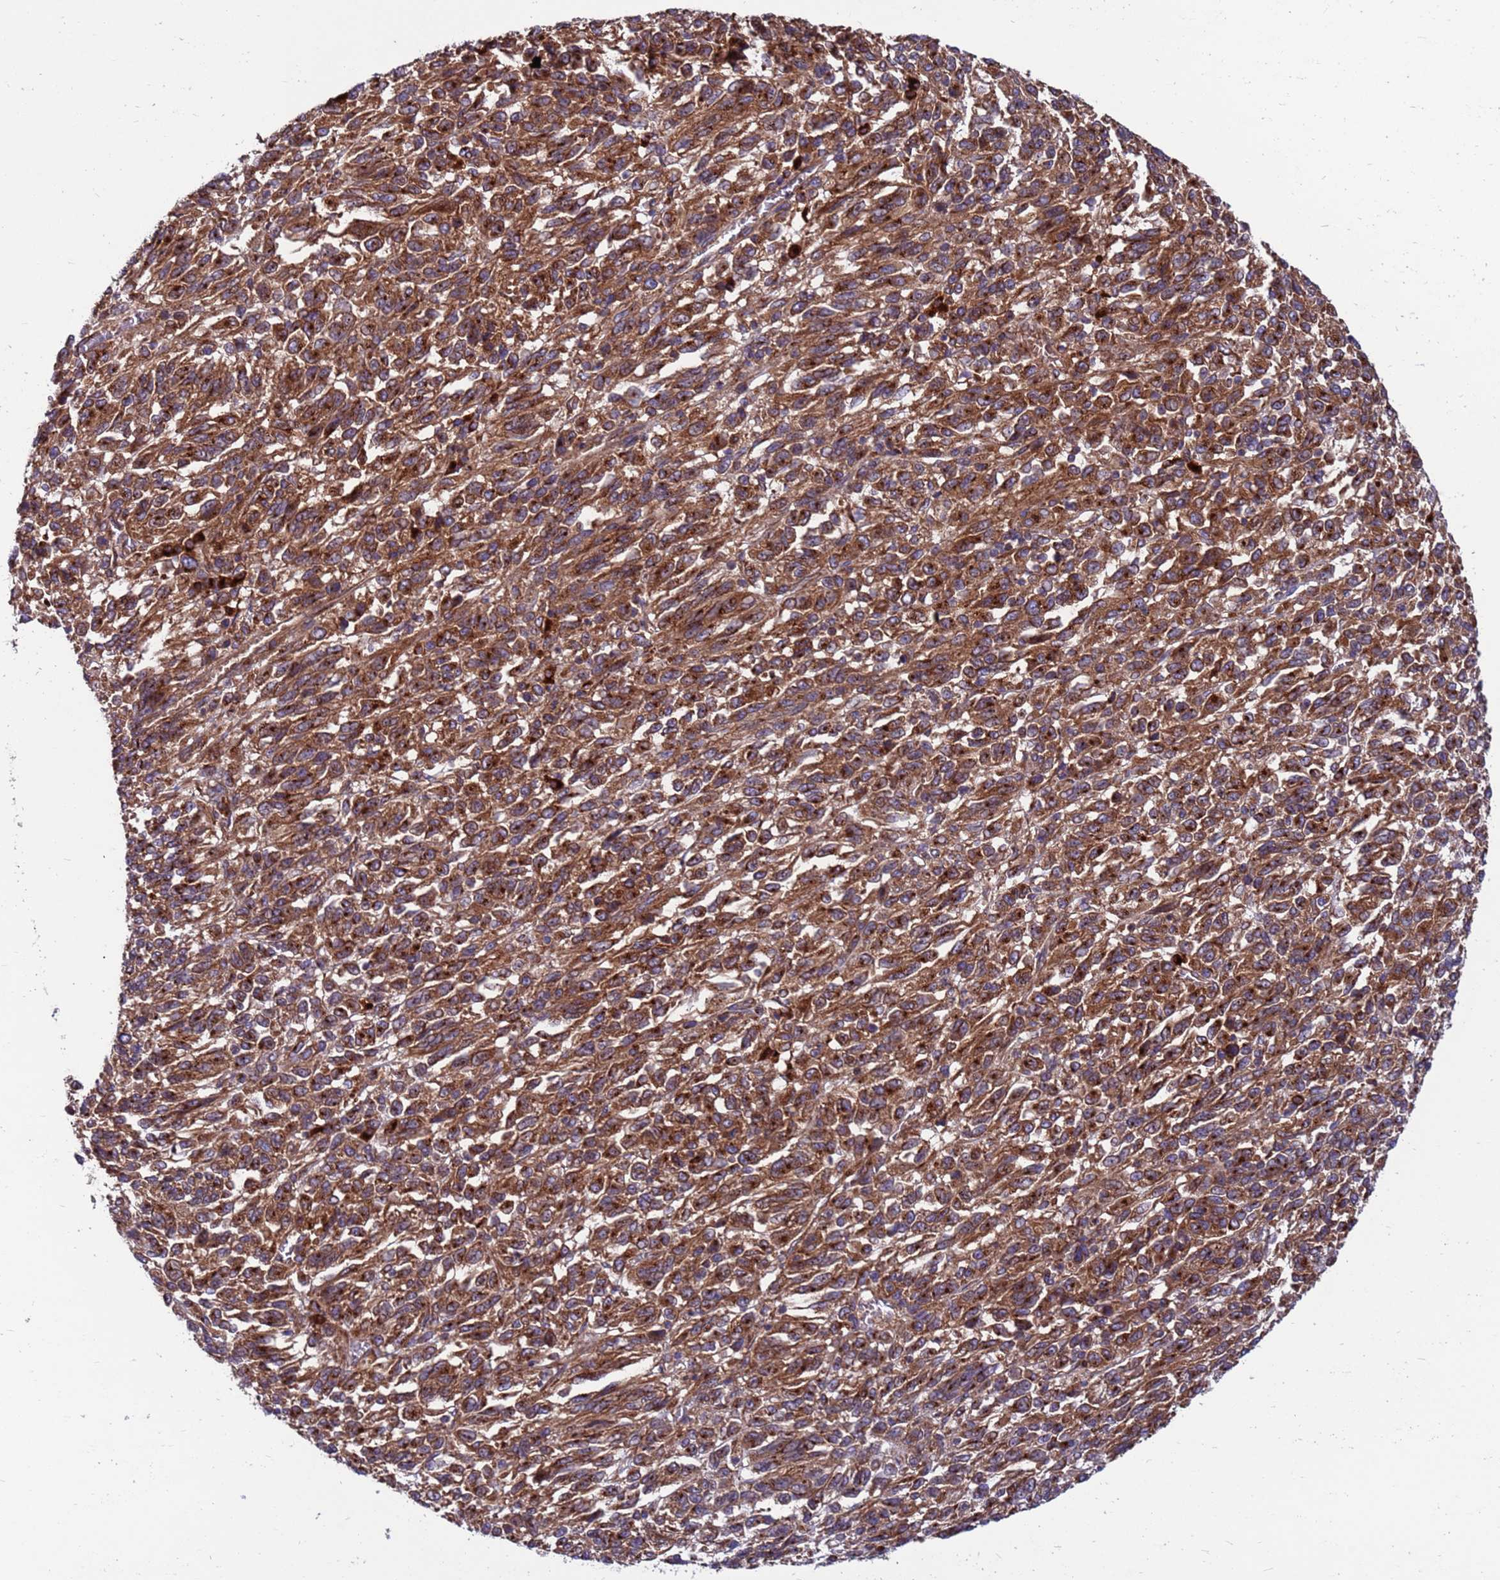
{"staining": {"intensity": "strong", "quantity": ">75%", "location": "cytoplasmic/membranous"}, "tissue": "melanoma", "cell_type": "Tumor cells", "image_type": "cancer", "snomed": [{"axis": "morphology", "description": "Malignant melanoma, Metastatic site"}, {"axis": "topography", "description": "Lung"}], "caption": "The micrograph exhibits a brown stain indicating the presence of a protein in the cytoplasmic/membranous of tumor cells in malignant melanoma (metastatic site).", "gene": "ZC3HAV1", "patient": {"sex": "male", "age": 64}}